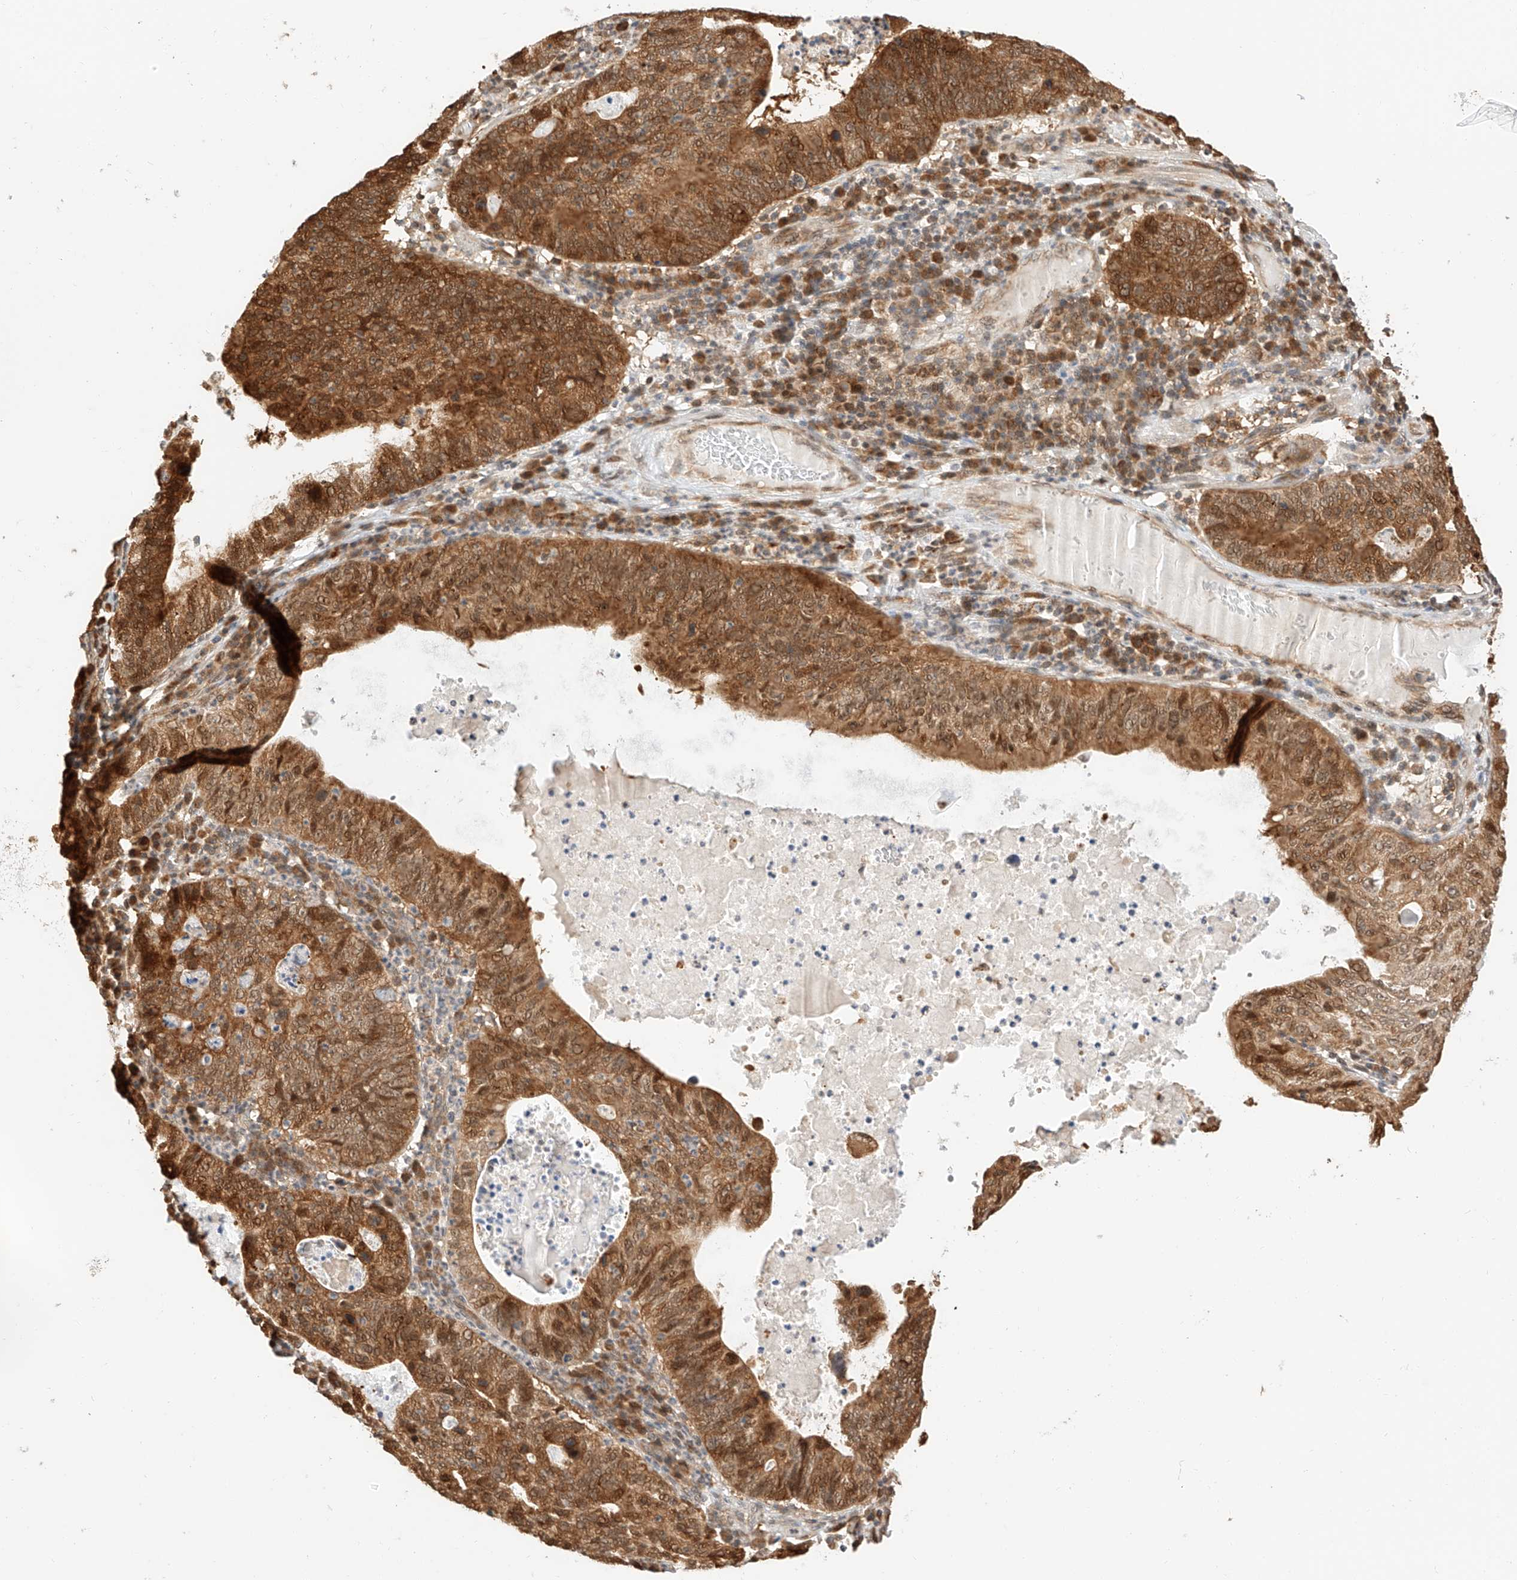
{"staining": {"intensity": "moderate", "quantity": ">75%", "location": "cytoplasmic/membranous,nuclear"}, "tissue": "stomach cancer", "cell_type": "Tumor cells", "image_type": "cancer", "snomed": [{"axis": "morphology", "description": "Adenocarcinoma, NOS"}, {"axis": "topography", "description": "Stomach"}], "caption": "Tumor cells exhibit moderate cytoplasmic/membranous and nuclear expression in about >75% of cells in stomach cancer (adenocarcinoma). The staining was performed using DAB to visualize the protein expression in brown, while the nuclei were stained in blue with hematoxylin (Magnification: 20x).", "gene": "EIF4H", "patient": {"sex": "male", "age": 59}}